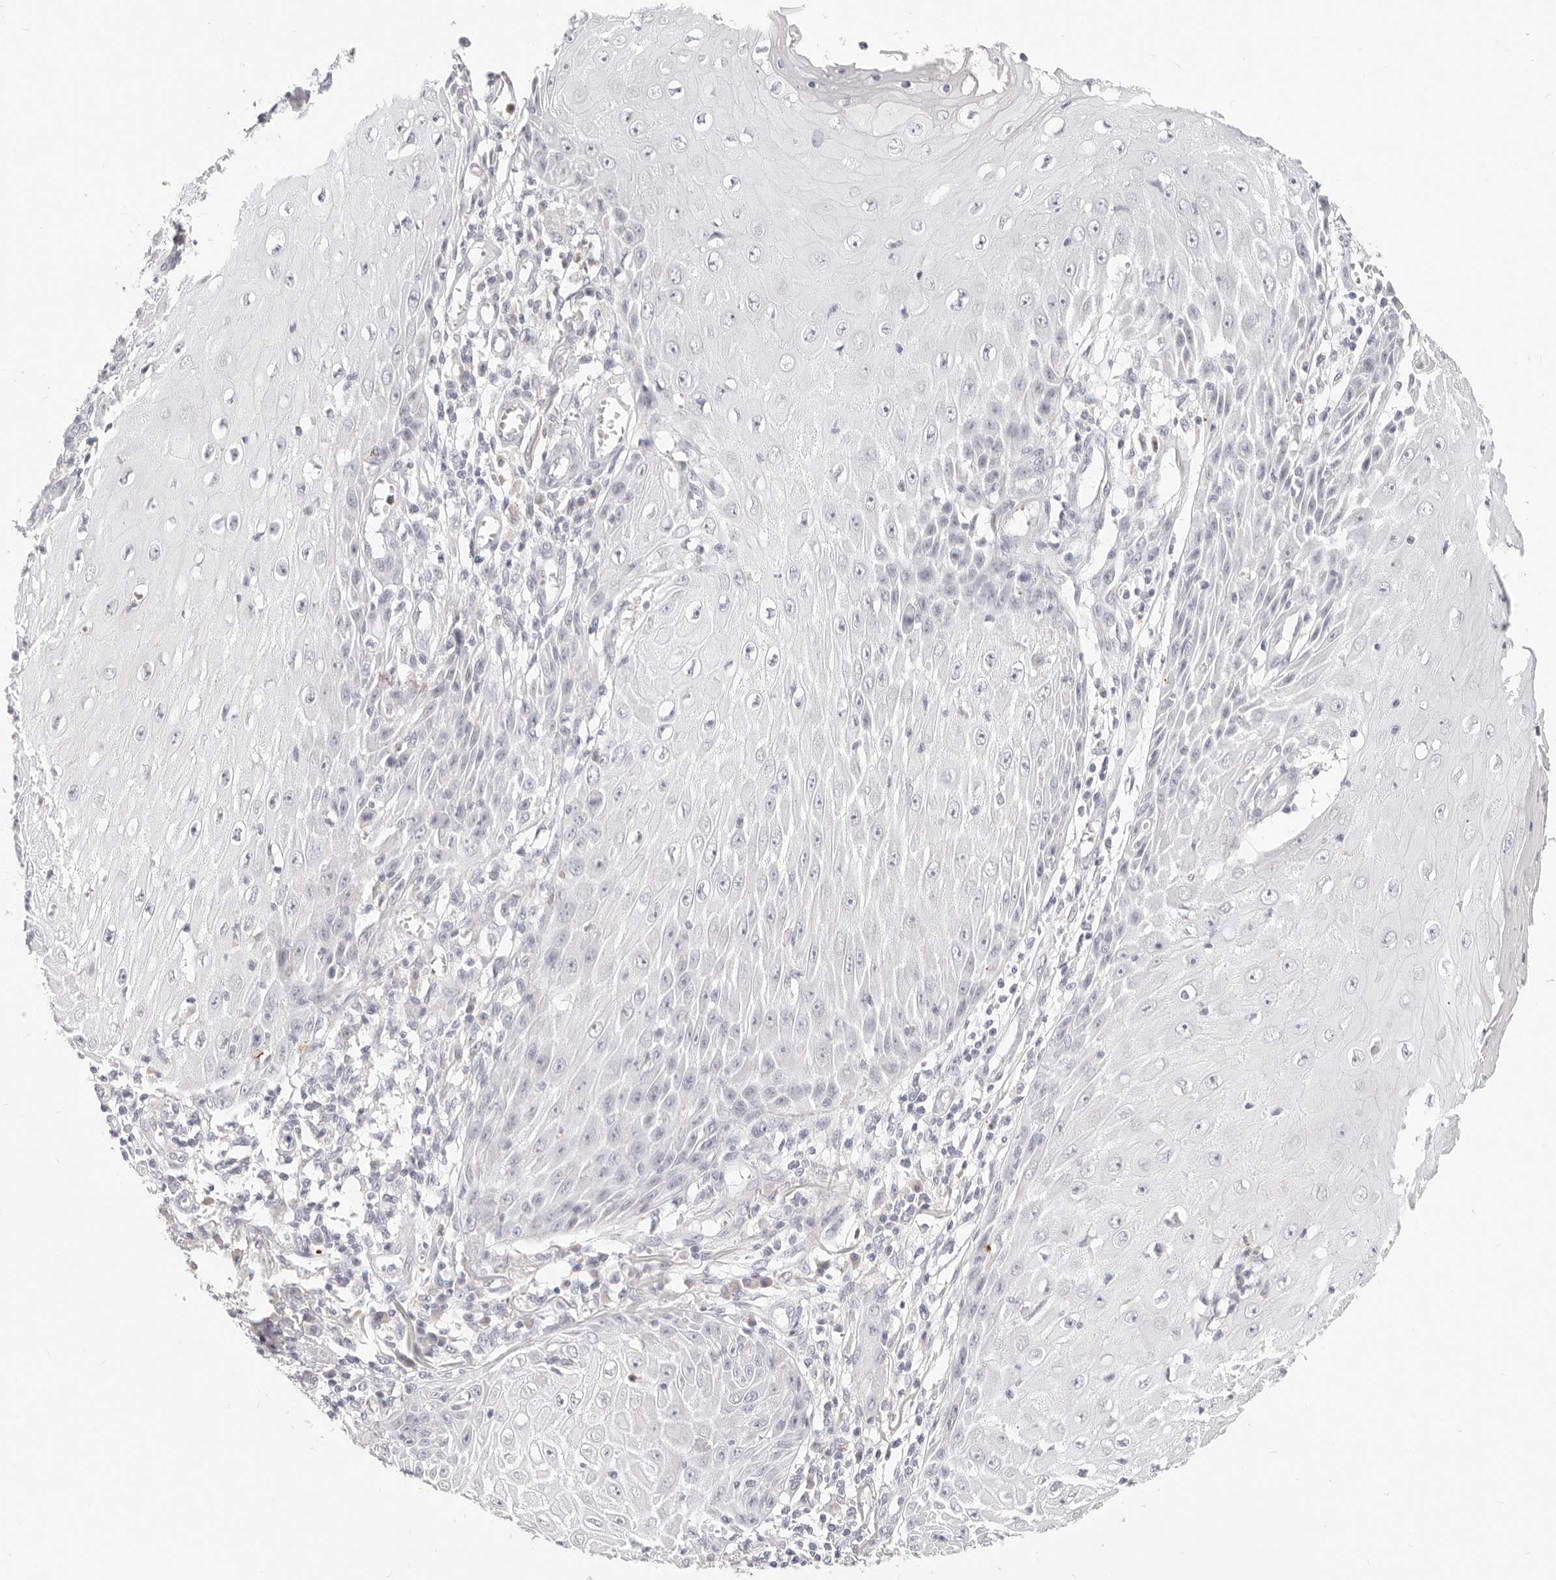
{"staining": {"intensity": "negative", "quantity": "none", "location": "none"}, "tissue": "skin cancer", "cell_type": "Tumor cells", "image_type": "cancer", "snomed": [{"axis": "morphology", "description": "Squamous cell carcinoma, NOS"}, {"axis": "topography", "description": "Skin"}], "caption": "Immunohistochemistry image of human squamous cell carcinoma (skin) stained for a protein (brown), which reveals no staining in tumor cells. Brightfield microscopy of immunohistochemistry (IHC) stained with DAB (brown) and hematoxylin (blue), captured at high magnification.", "gene": "ASCL1", "patient": {"sex": "female", "age": 73}}